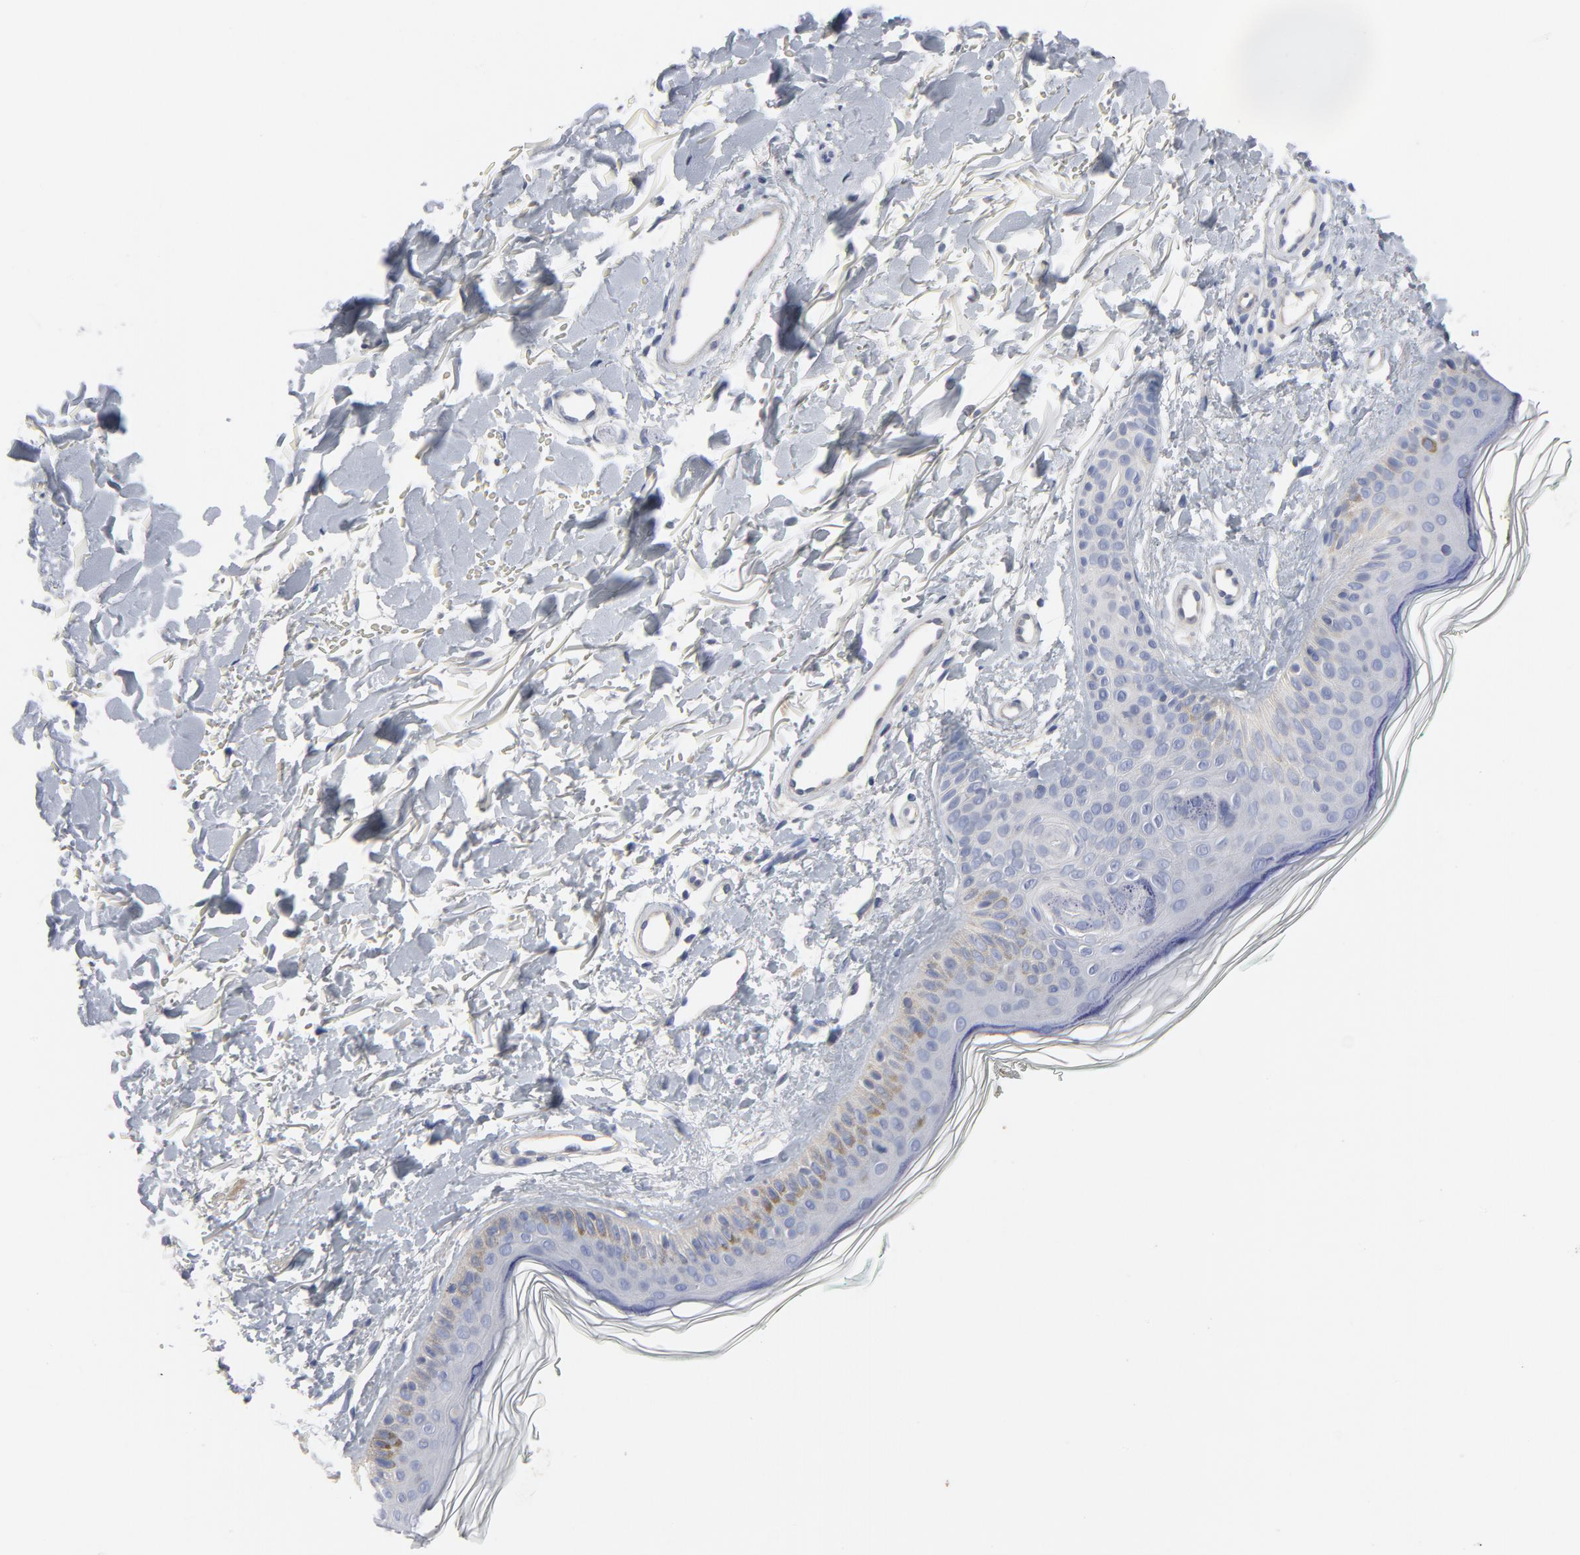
{"staining": {"intensity": "negative", "quantity": "none", "location": "none"}, "tissue": "skin", "cell_type": "Fibroblasts", "image_type": "normal", "snomed": [{"axis": "morphology", "description": "Normal tissue, NOS"}, {"axis": "topography", "description": "Skin"}], "caption": "IHC micrograph of normal human skin stained for a protein (brown), which demonstrates no expression in fibroblasts.", "gene": "ROCK1", "patient": {"sex": "male", "age": 71}}